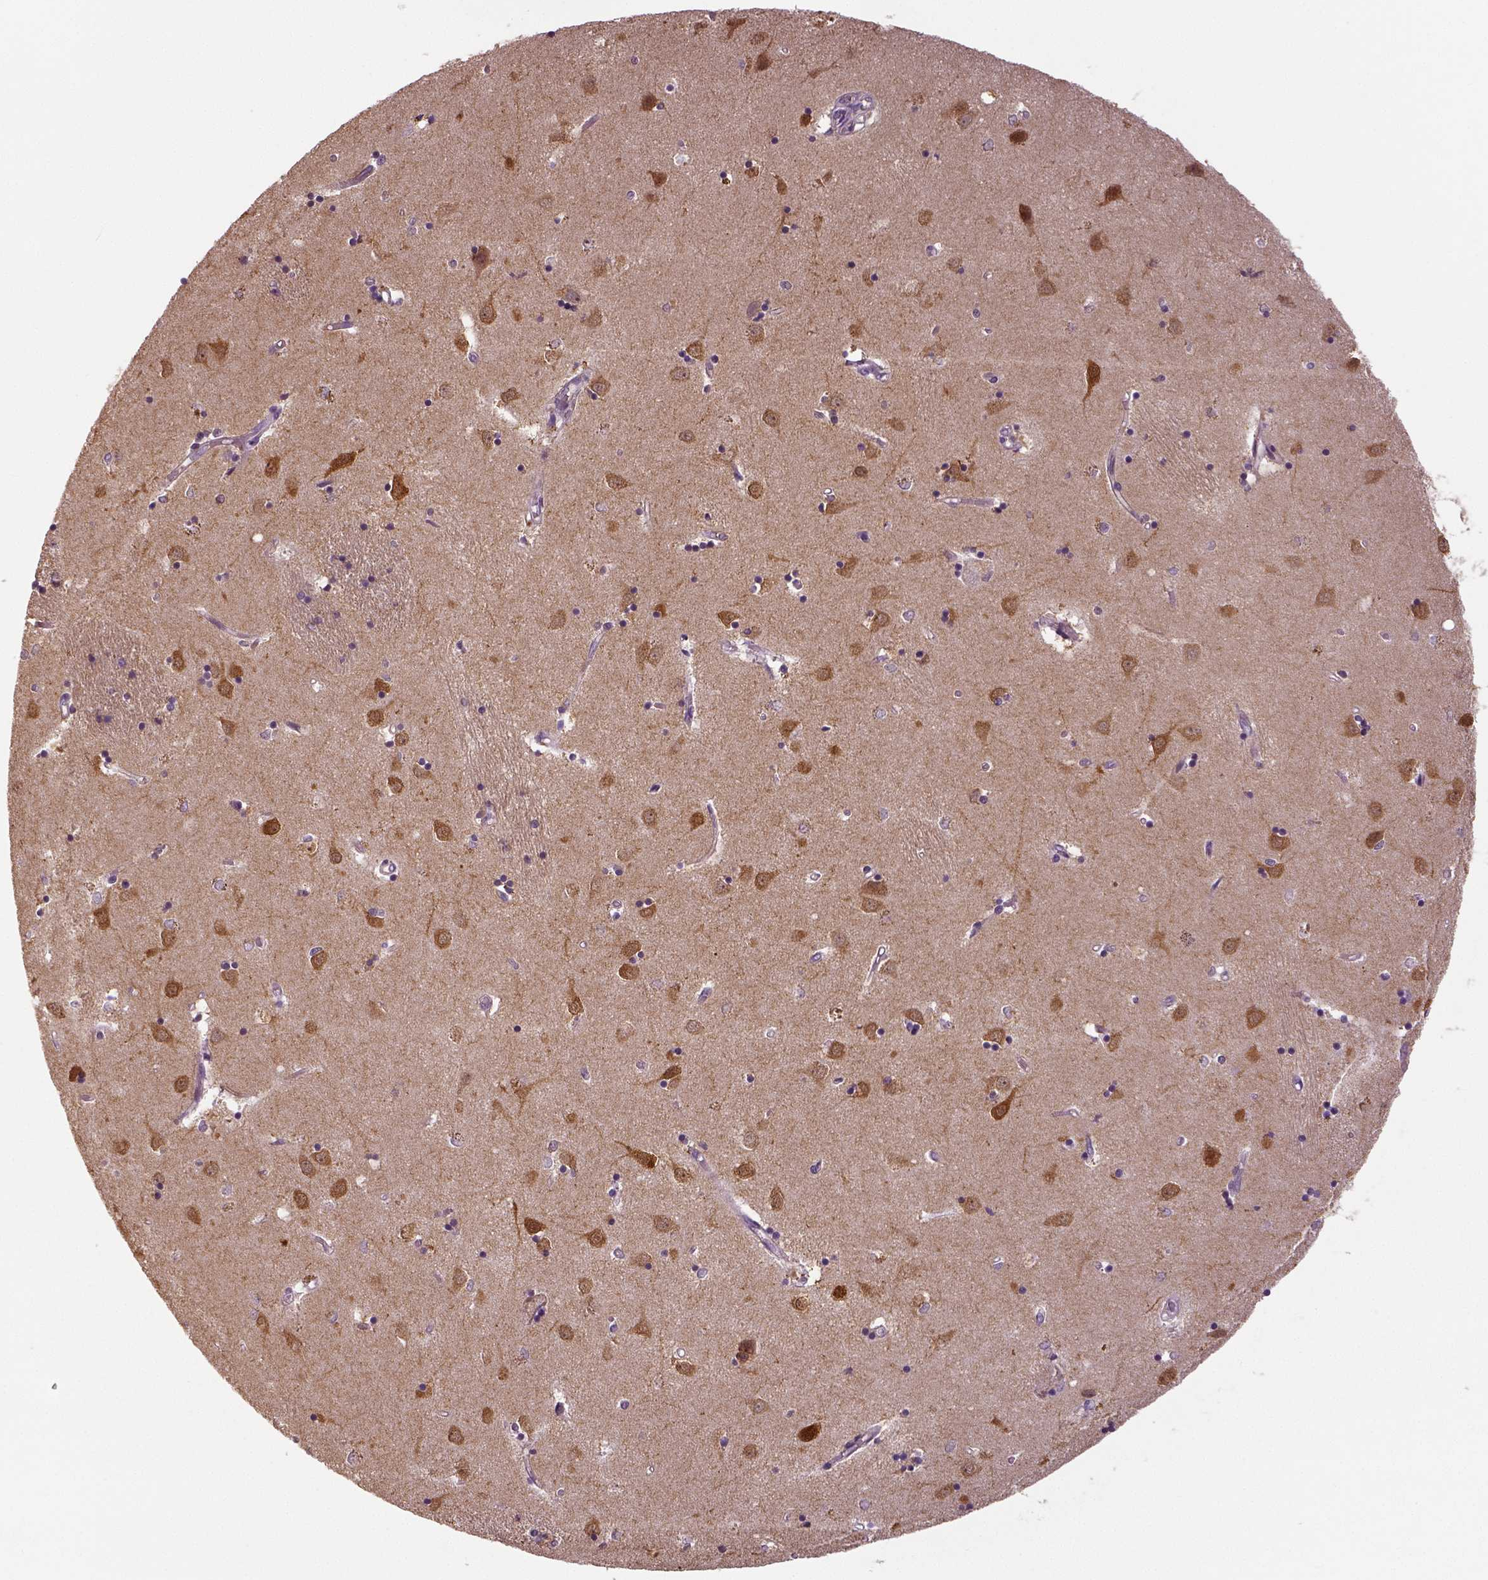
{"staining": {"intensity": "negative", "quantity": "none", "location": "none"}, "tissue": "caudate", "cell_type": "Glial cells", "image_type": "normal", "snomed": [{"axis": "morphology", "description": "Normal tissue, NOS"}, {"axis": "topography", "description": "Lateral ventricle wall"}], "caption": "Image shows no protein positivity in glial cells of normal caudate. (Stains: DAB (3,3'-diaminobenzidine) IHC with hematoxylin counter stain, Microscopy: brightfield microscopy at high magnification).", "gene": "NECAB1", "patient": {"sex": "male", "age": 54}}